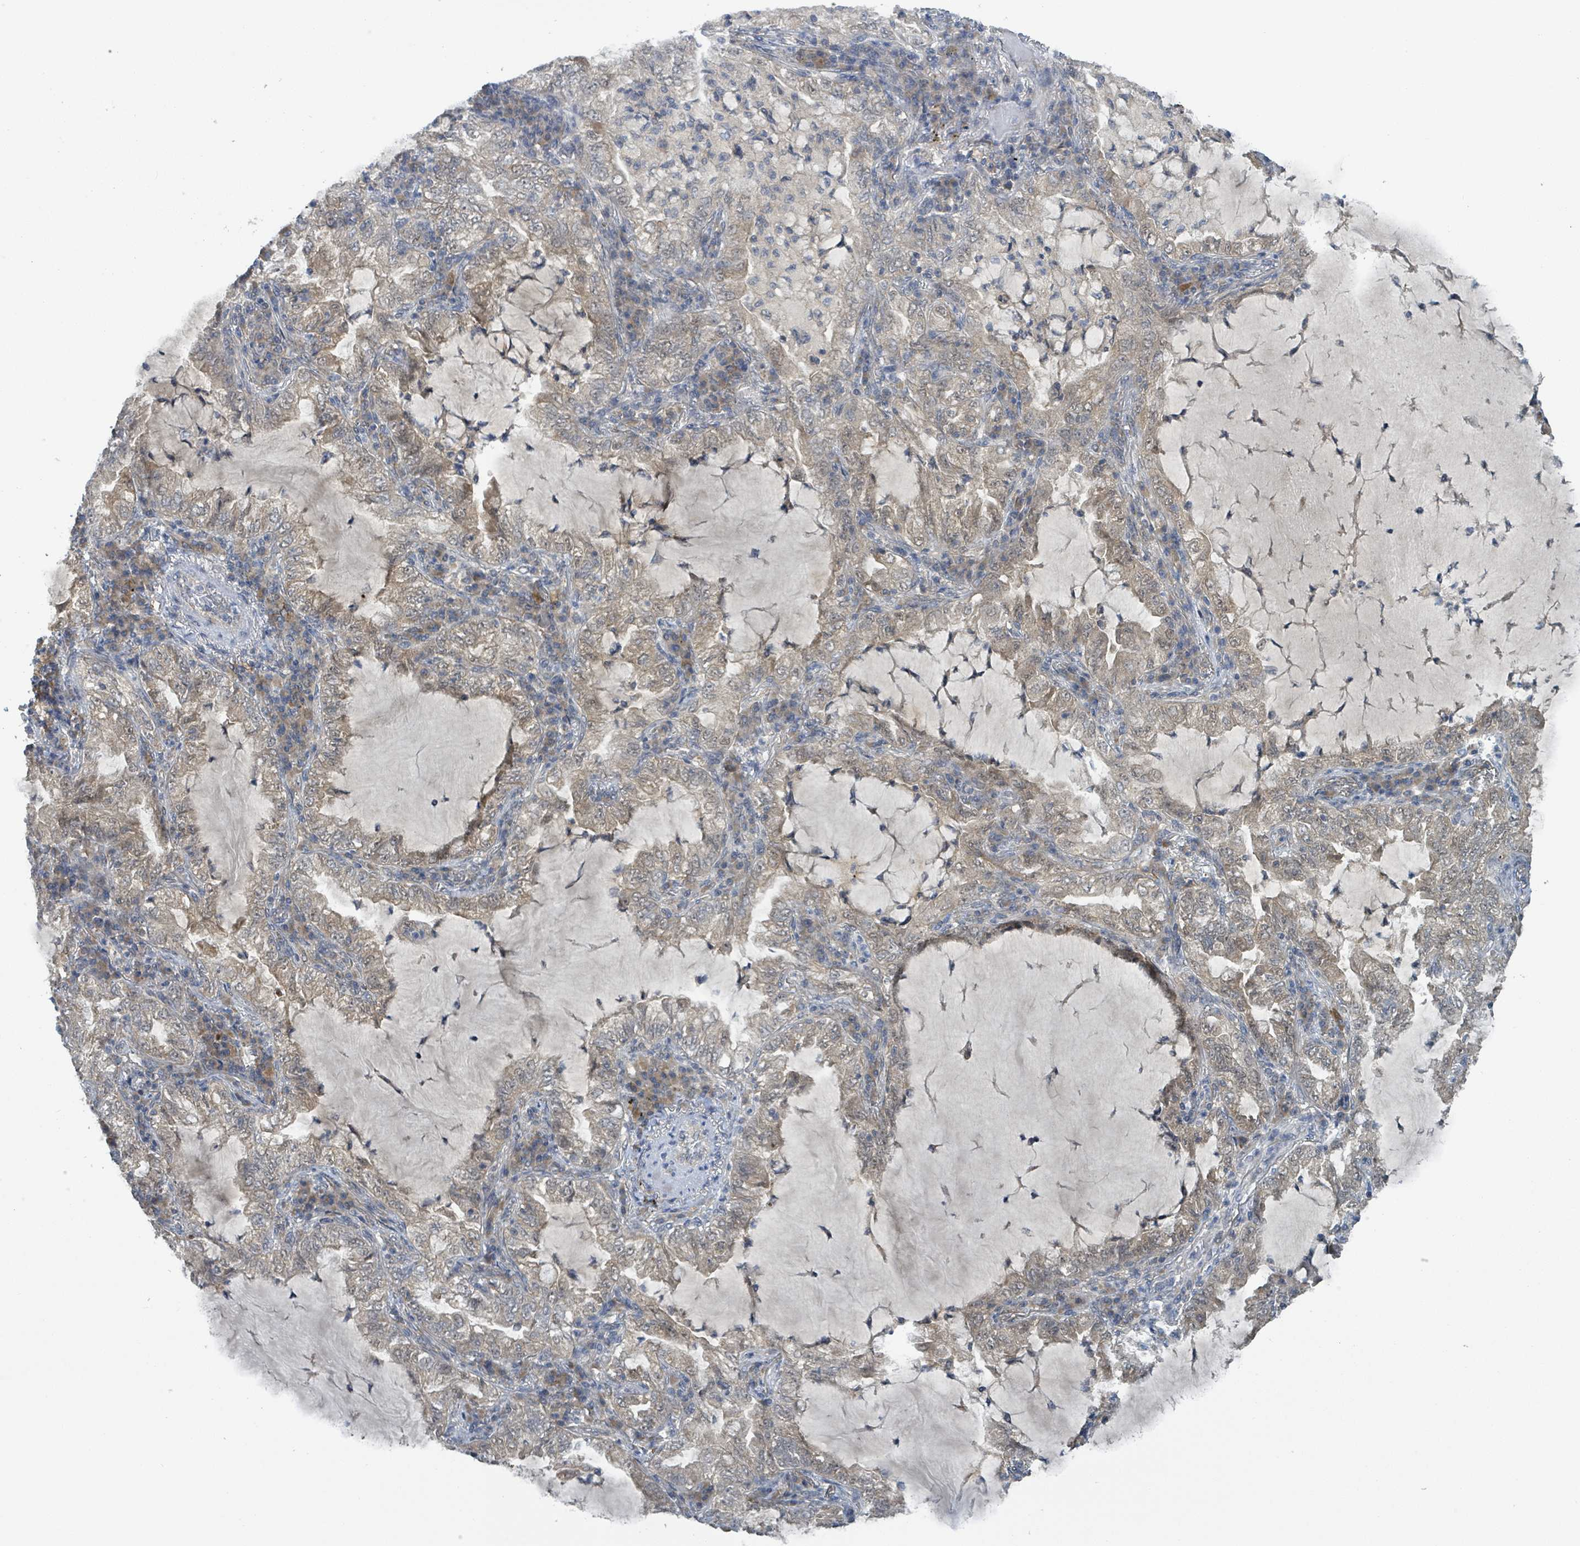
{"staining": {"intensity": "weak", "quantity": "25%-75%", "location": "cytoplasmic/membranous"}, "tissue": "lung cancer", "cell_type": "Tumor cells", "image_type": "cancer", "snomed": [{"axis": "morphology", "description": "Adenocarcinoma, NOS"}, {"axis": "topography", "description": "Lung"}], "caption": "Protein expression by IHC displays weak cytoplasmic/membranous expression in approximately 25%-75% of tumor cells in lung adenocarcinoma.", "gene": "CCDC121", "patient": {"sex": "female", "age": 73}}